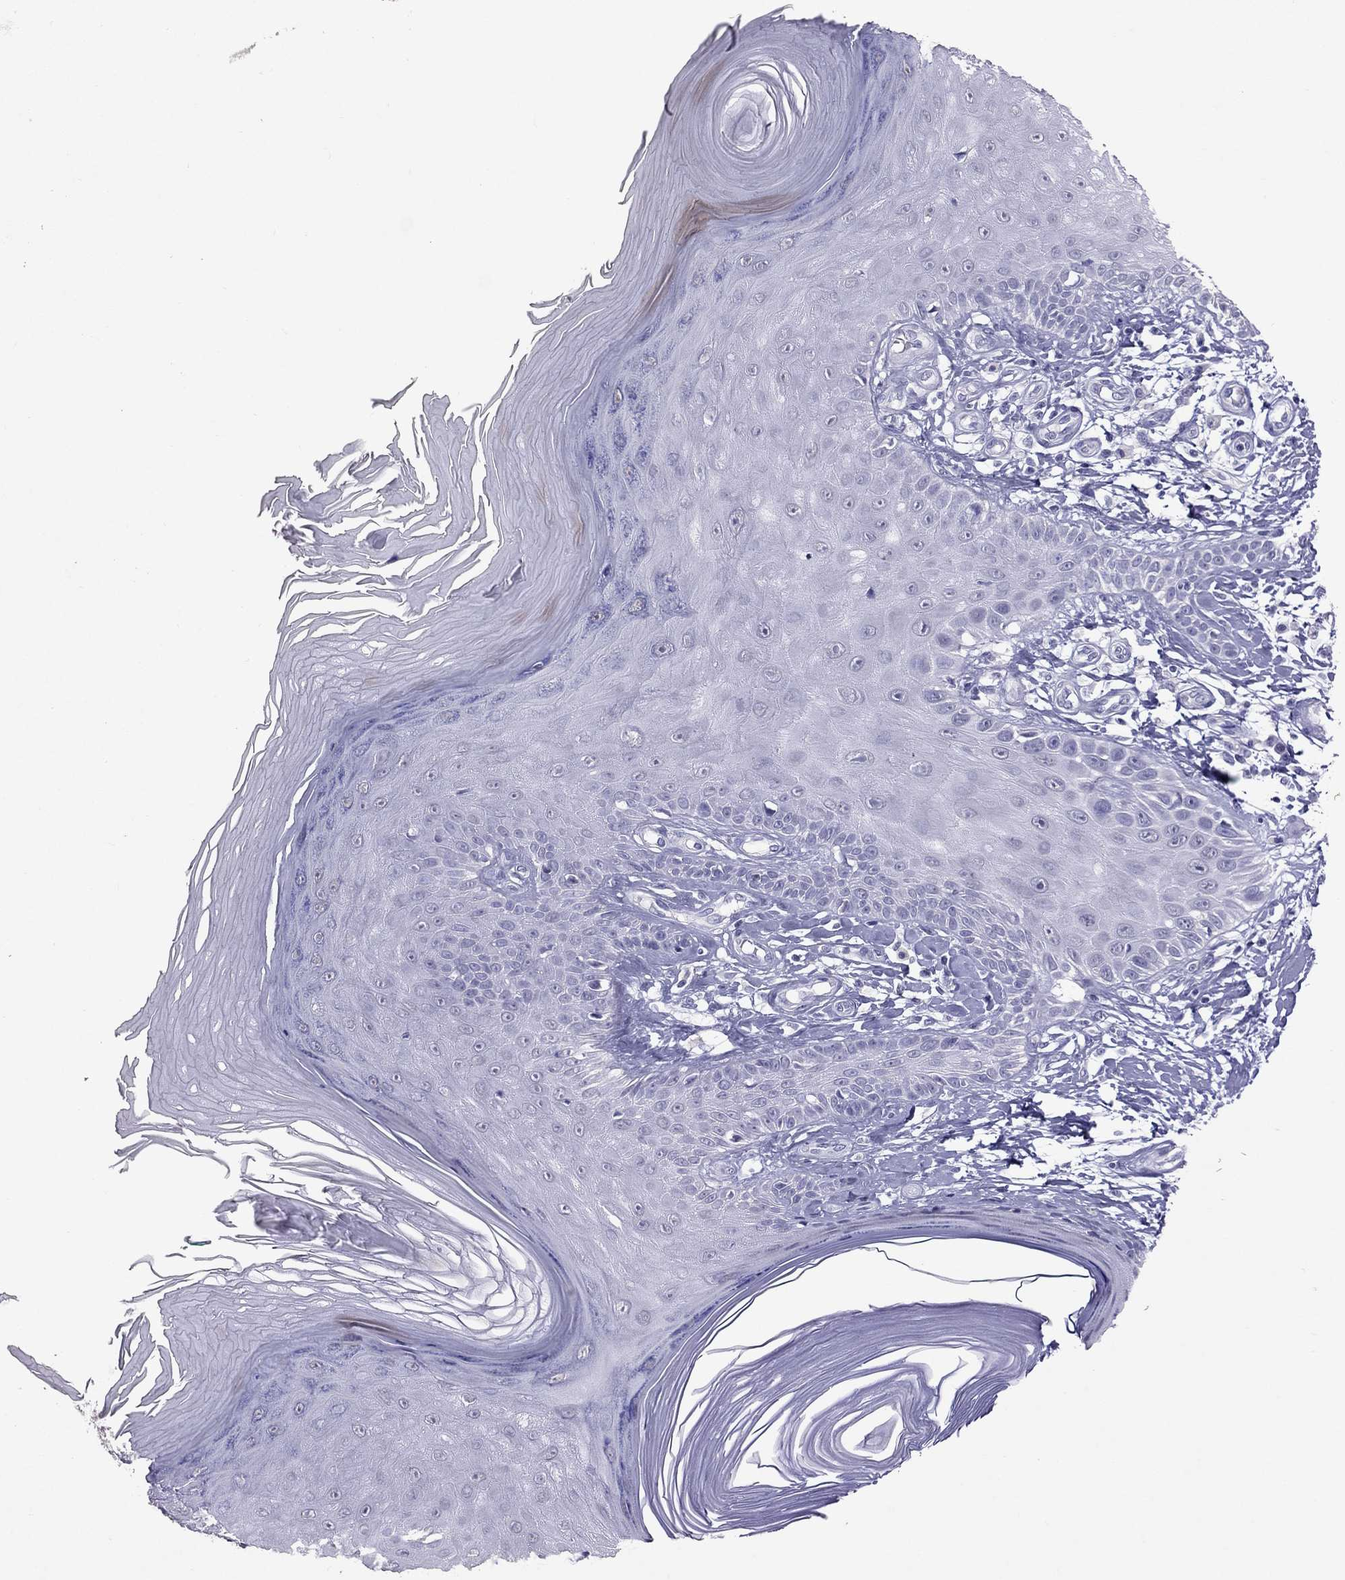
{"staining": {"intensity": "negative", "quantity": "none", "location": "none"}, "tissue": "skin", "cell_type": "Fibroblasts", "image_type": "normal", "snomed": [{"axis": "morphology", "description": "Normal tissue, NOS"}, {"axis": "morphology", "description": "Inflammation, NOS"}, {"axis": "morphology", "description": "Fibrosis, NOS"}, {"axis": "topography", "description": "Skin"}], "caption": "Histopathology image shows no significant protein staining in fibroblasts of unremarkable skin. The staining was performed using DAB to visualize the protein expression in brown, while the nuclei were stained in blue with hematoxylin (Magnification: 20x).", "gene": "PSMB11", "patient": {"sex": "male", "age": 71}}